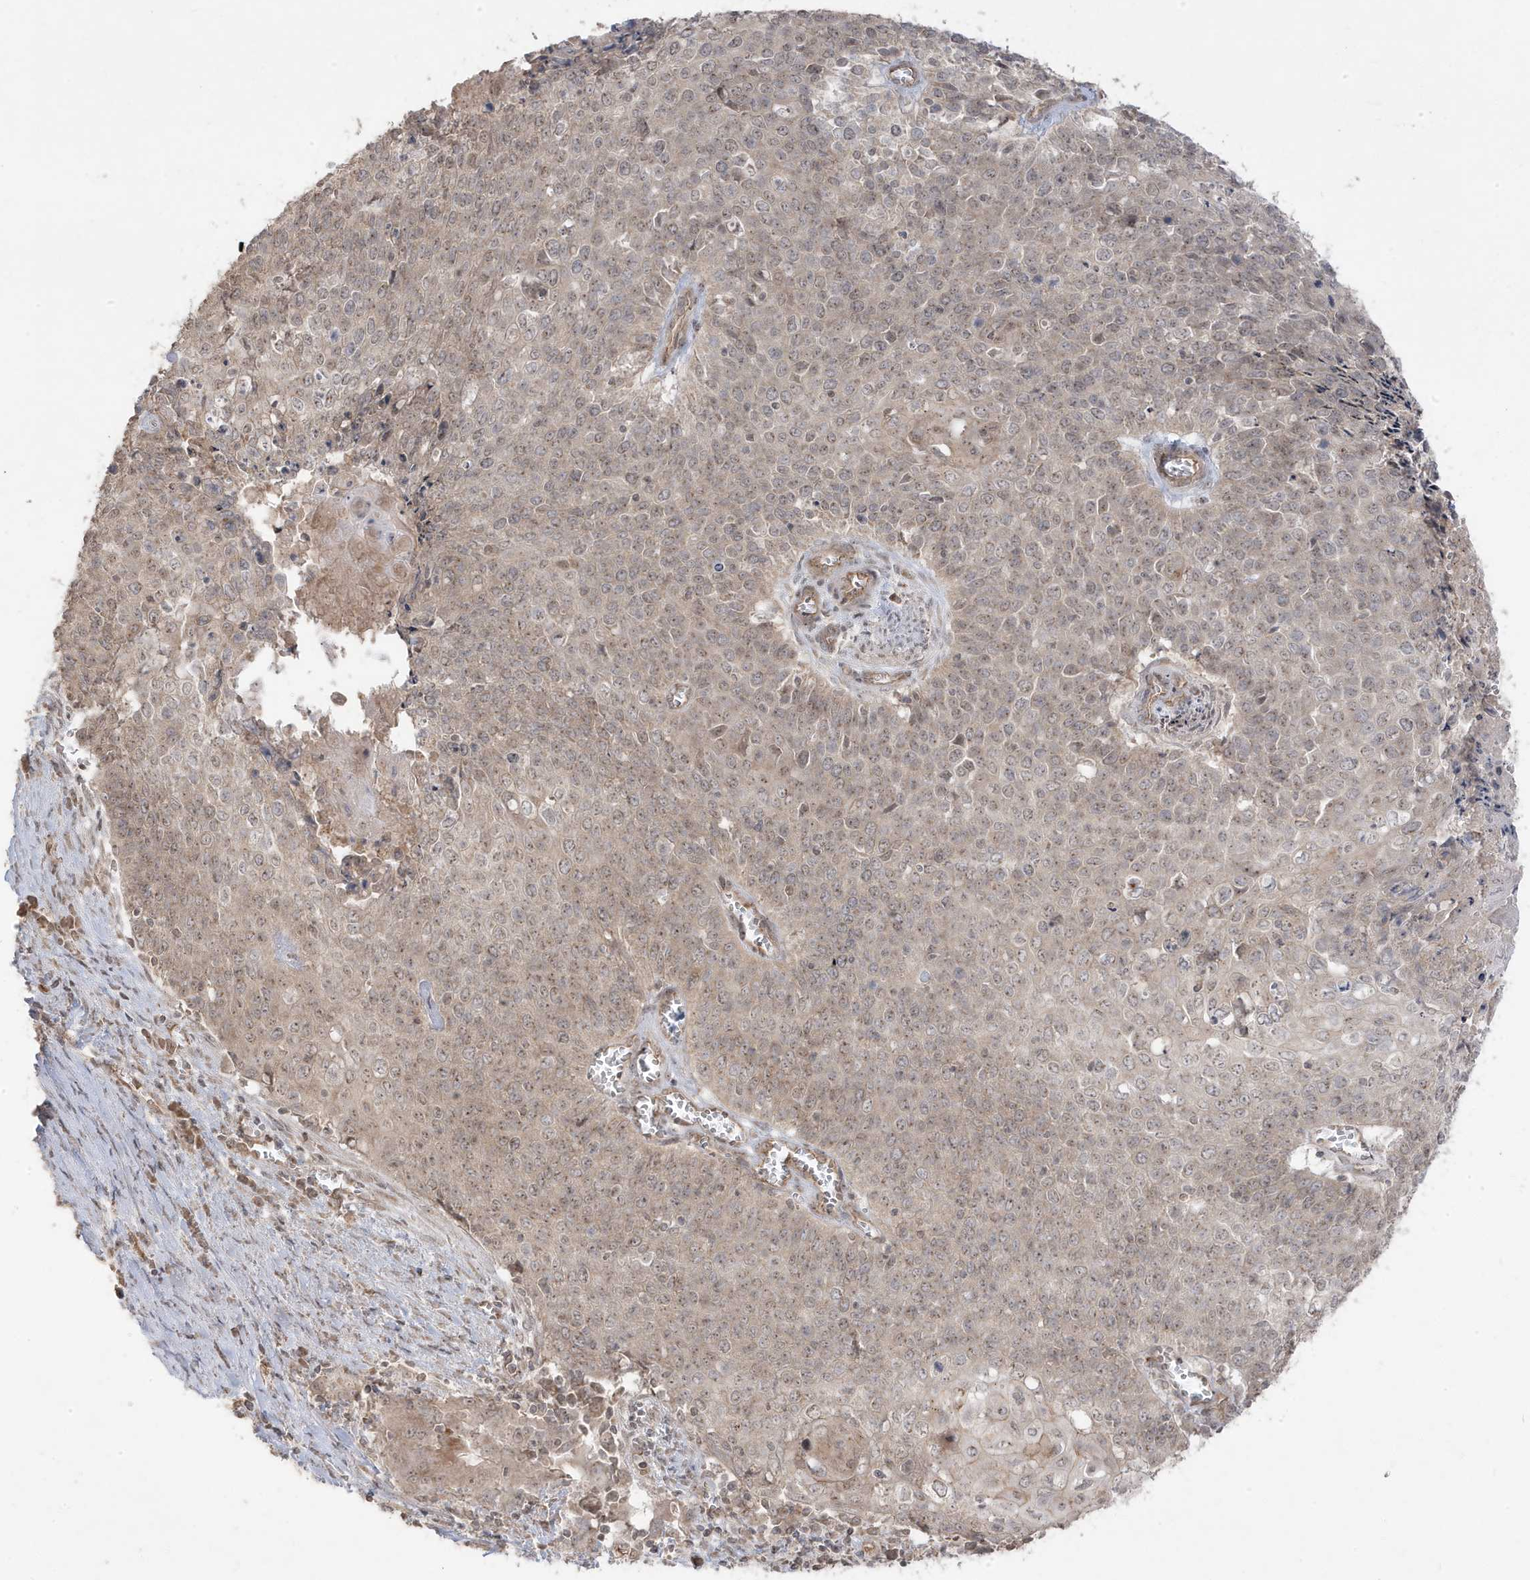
{"staining": {"intensity": "weak", "quantity": "25%-75%", "location": "nuclear"}, "tissue": "cervical cancer", "cell_type": "Tumor cells", "image_type": "cancer", "snomed": [{"axis": "morphology", "description": "Squamous cell carcinoma, NOS"}, {"axis": "topography", "description": "Cervix"}], "caption": "Approximately 25%-75% of tumor cells in human cervical cancer display weak nuclear protein expression as visualized by brown immunohistochemical staining.", "gene": "DNAJC12", "patient": {"sex": "female", "age": 39}}